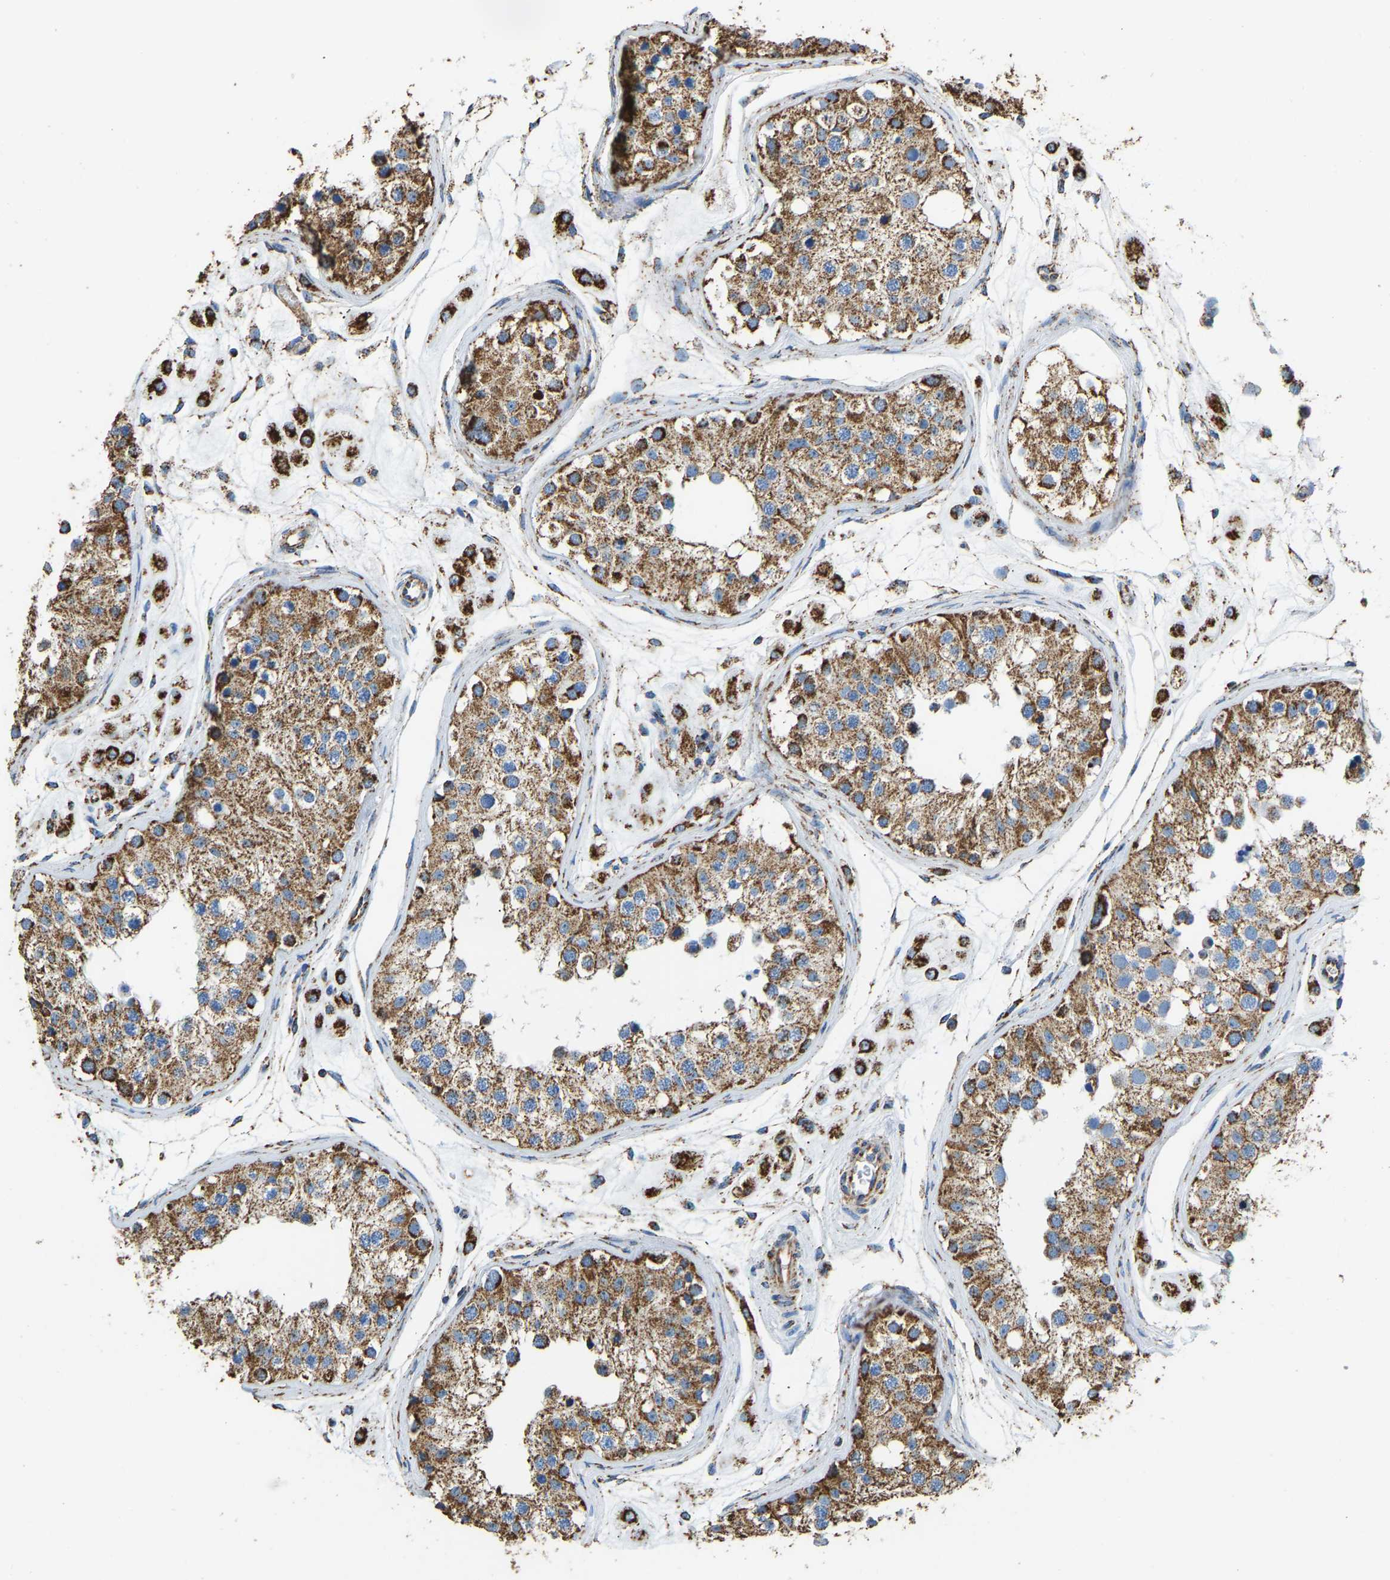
{"staining": {"intensity": "moderate", "quantity": ">75%", "location": "cytoplasmic/membranous"}, "tissue": "testis", "cell_type": "Cells in seminiferous ducts", "image_type": "normal", "snomed": [{"axis": "morphology", "description": "Normal tissue, NOS"}, {"axis": "morphology", "description": "Adenocarcinoma, metastatic, NOS"}, {"axis": "topography", "description": "Testis"}], "caption": "Cells in seminiferous ducts demonstrate moderate cytoplasmic/membranous staining in approximately >75% of cells in normal testis. (DAB (3,3'-diaminobenzidine) = brown stain, brightfield microscopy at high magnification).", "gene": "IRX6", "patient": {"sex": "male", "age": 26}}